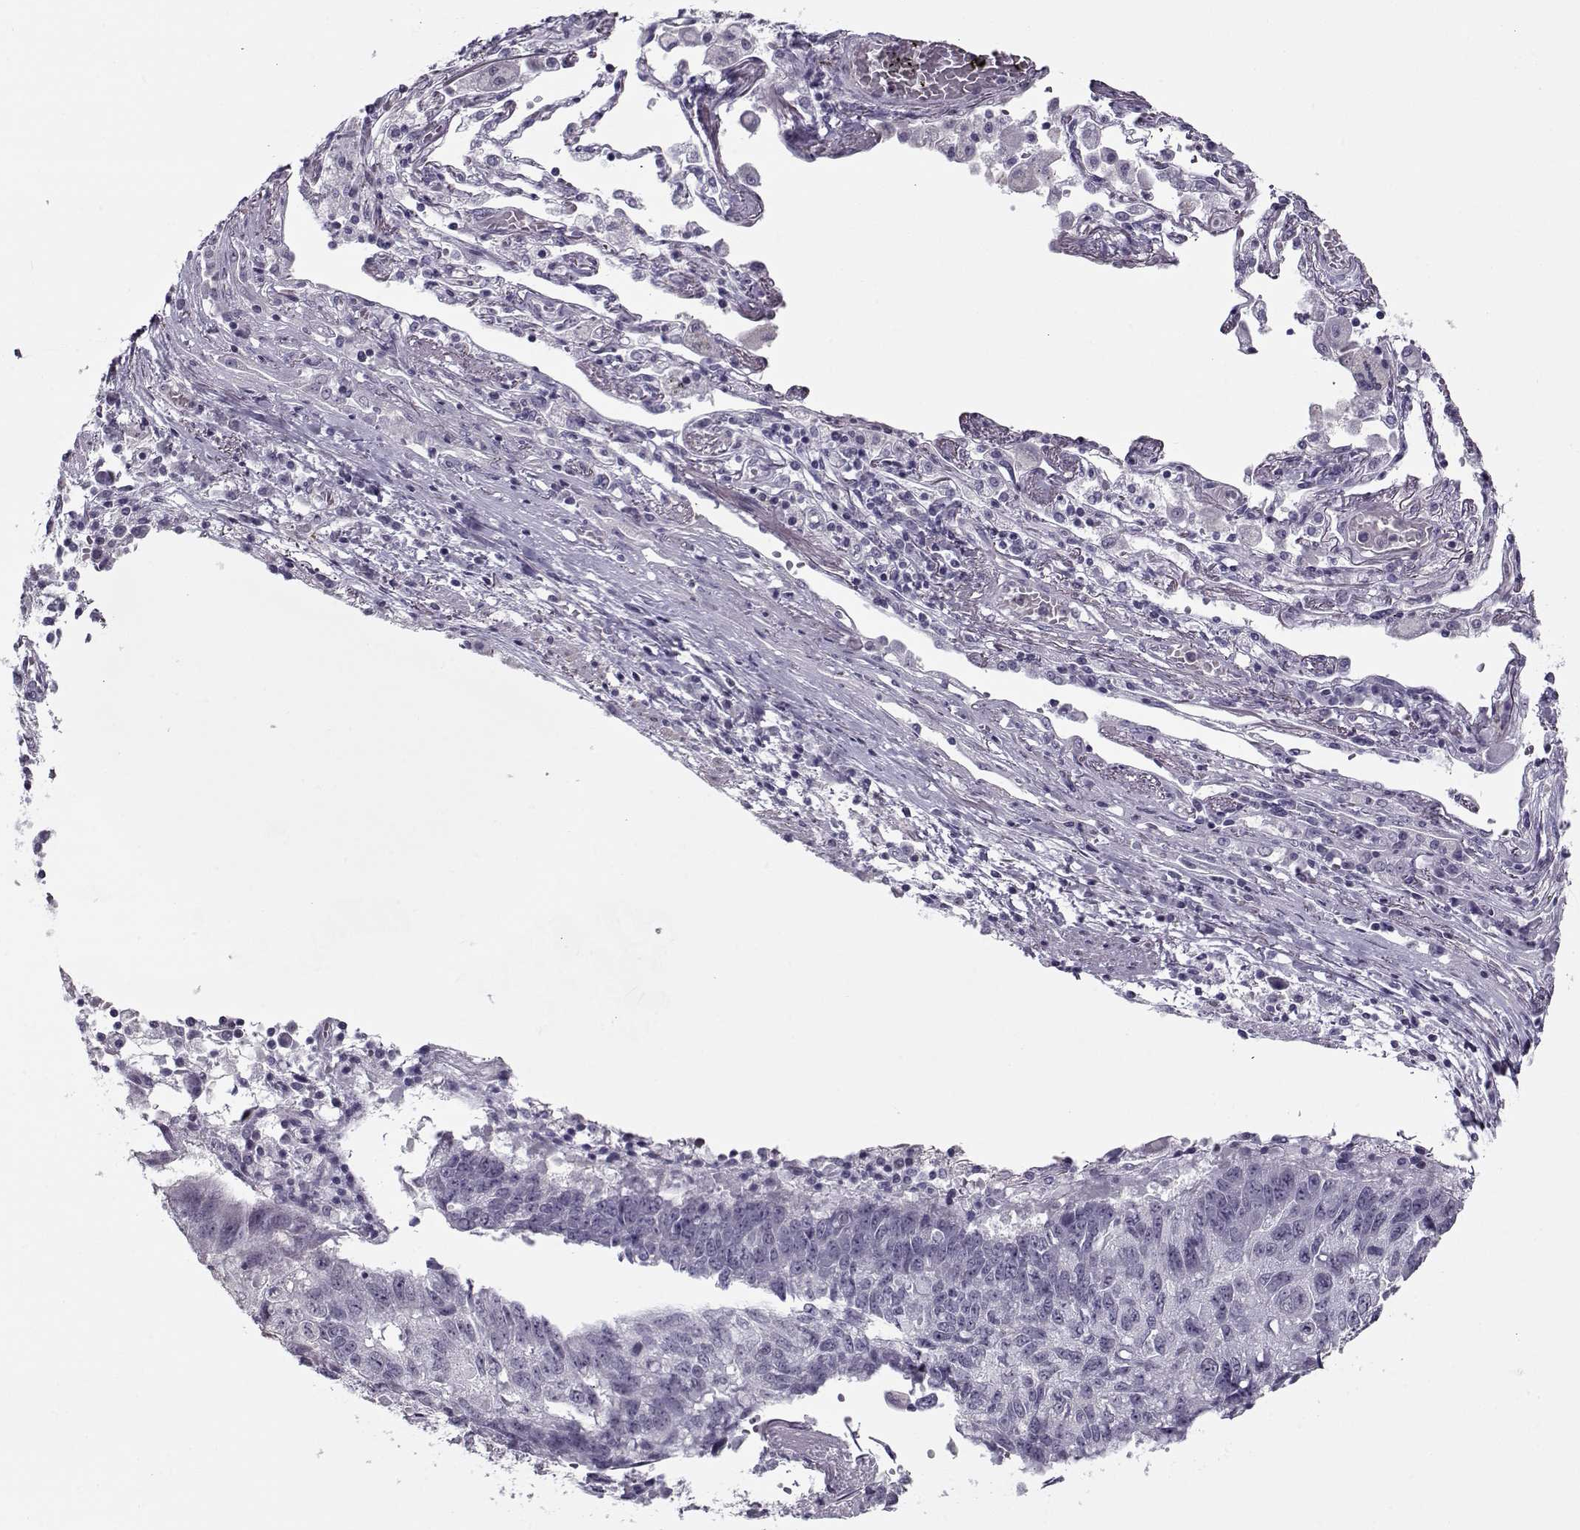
{"staining": {"intensity": "negative", "quantity": "none", "location": "none"}, "tissue": "lung cancer", "cell_type": "Tumor cells", "image_type": "cancer", "snomed": [{"axis": "morphology", "description": "Squamous cell carcinoma, NOS"}, {"axis": "topography", "description": "Lung"}], "caption": "Immunohistochemistry (IHC) of human lung squamous cell carcinoma demonstrates no staining in tumor cells. (DAB (3,3'-diaminobenzidine) IHC visualized using brightfield microscopy, high magnification).", "gene": "CIBAR1", "patient": {"sex": "male", "age": 73}}